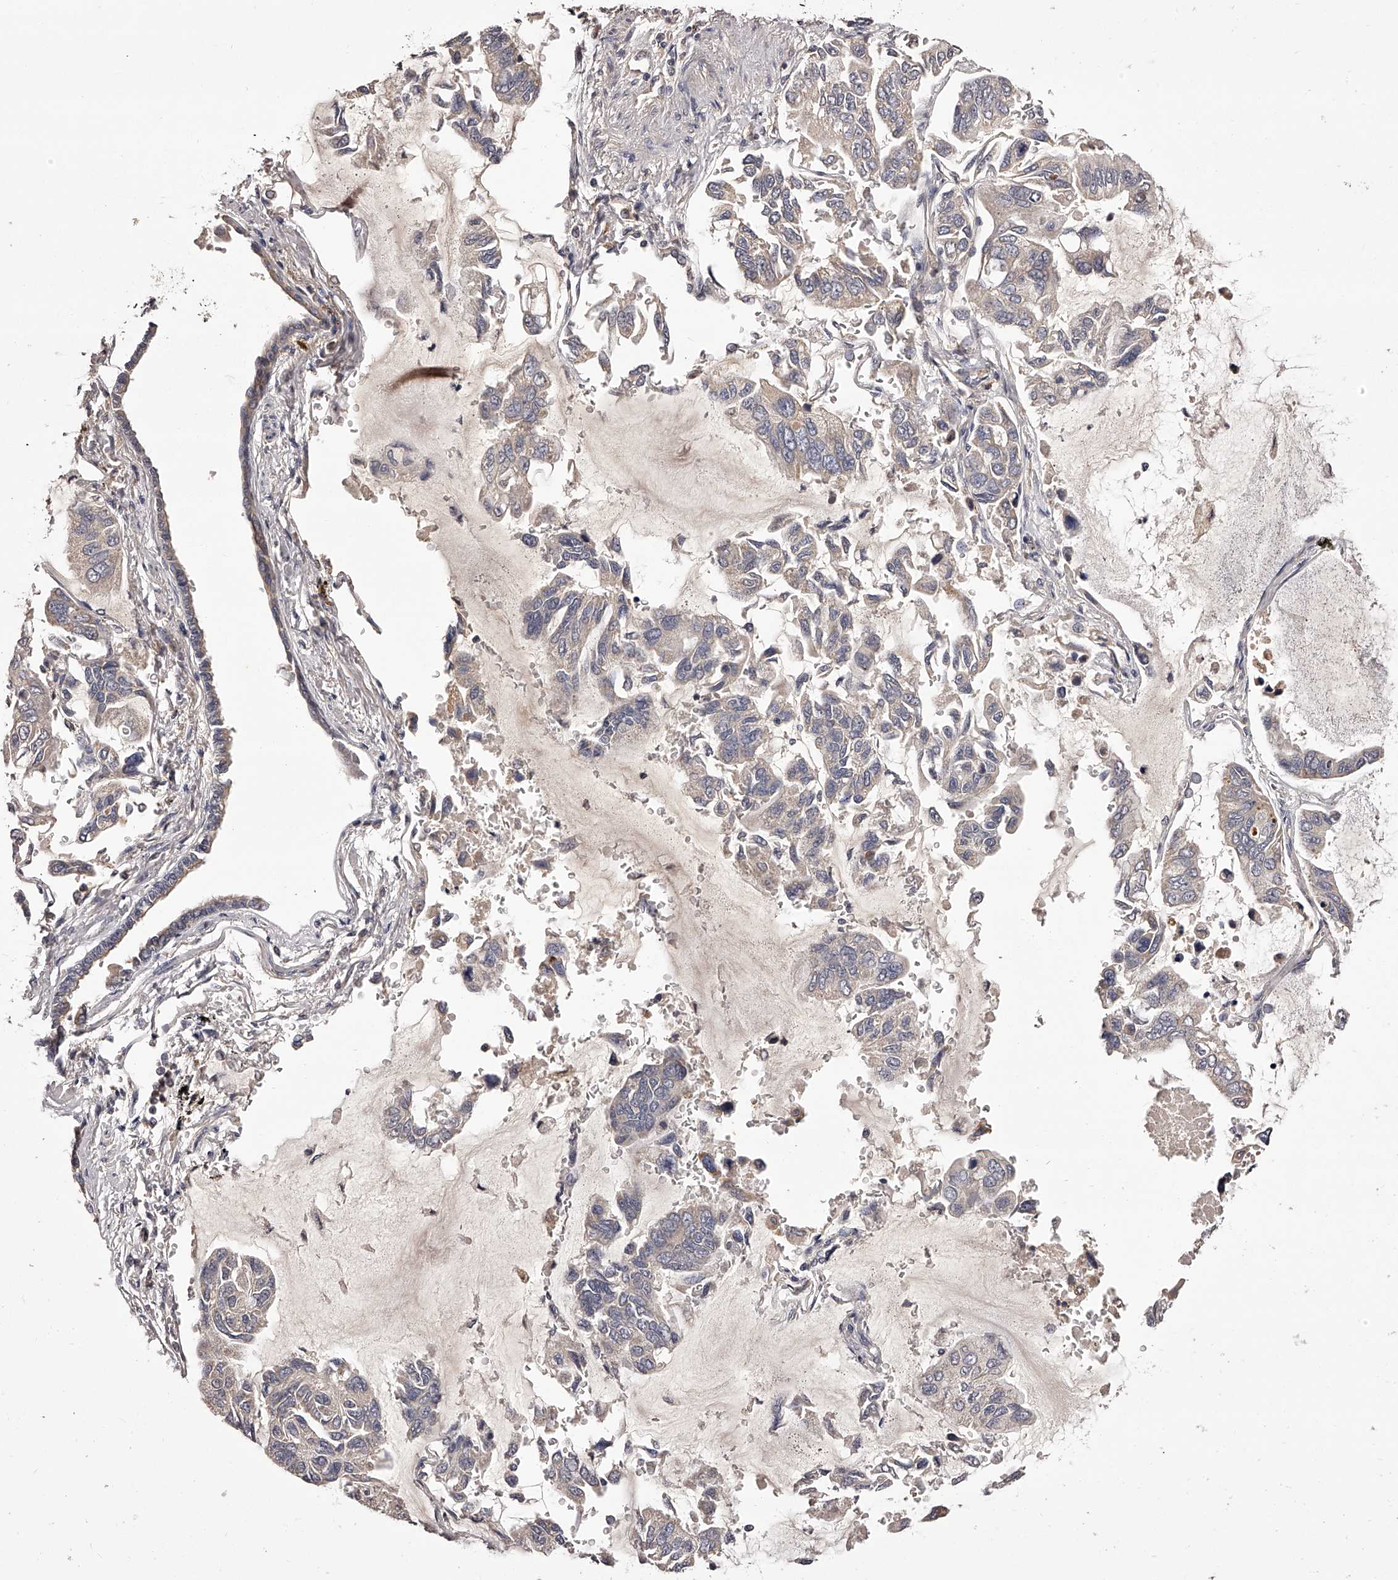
{"staining": {"intensity": "moderate", "quantity": "25%-75%", "location": "cytoplasmic/membranous"}, "tissue": "lung cancer", "cell_type": "Tumor cells", "image_type": "cancer", "snomed": [{"axis": "morphology", "description": "Adenocarcinoma, NOS"}, {"axis": "topography", "description": "Lung"}], "caption": "Immunohistochemistry (IHC) micrograph of neoplastic tissue: adenocarcinoma (lung) stained using immunohistochemistry (IHC) reveals medium levels of moderate protein expression localized specifically in the cytoplasmic/membranous of tumor cells, appearing as a cytoplasmic/membranous brown color.", "gene": "ODF2L", "patient": {"sex": "male", "age": 64}}